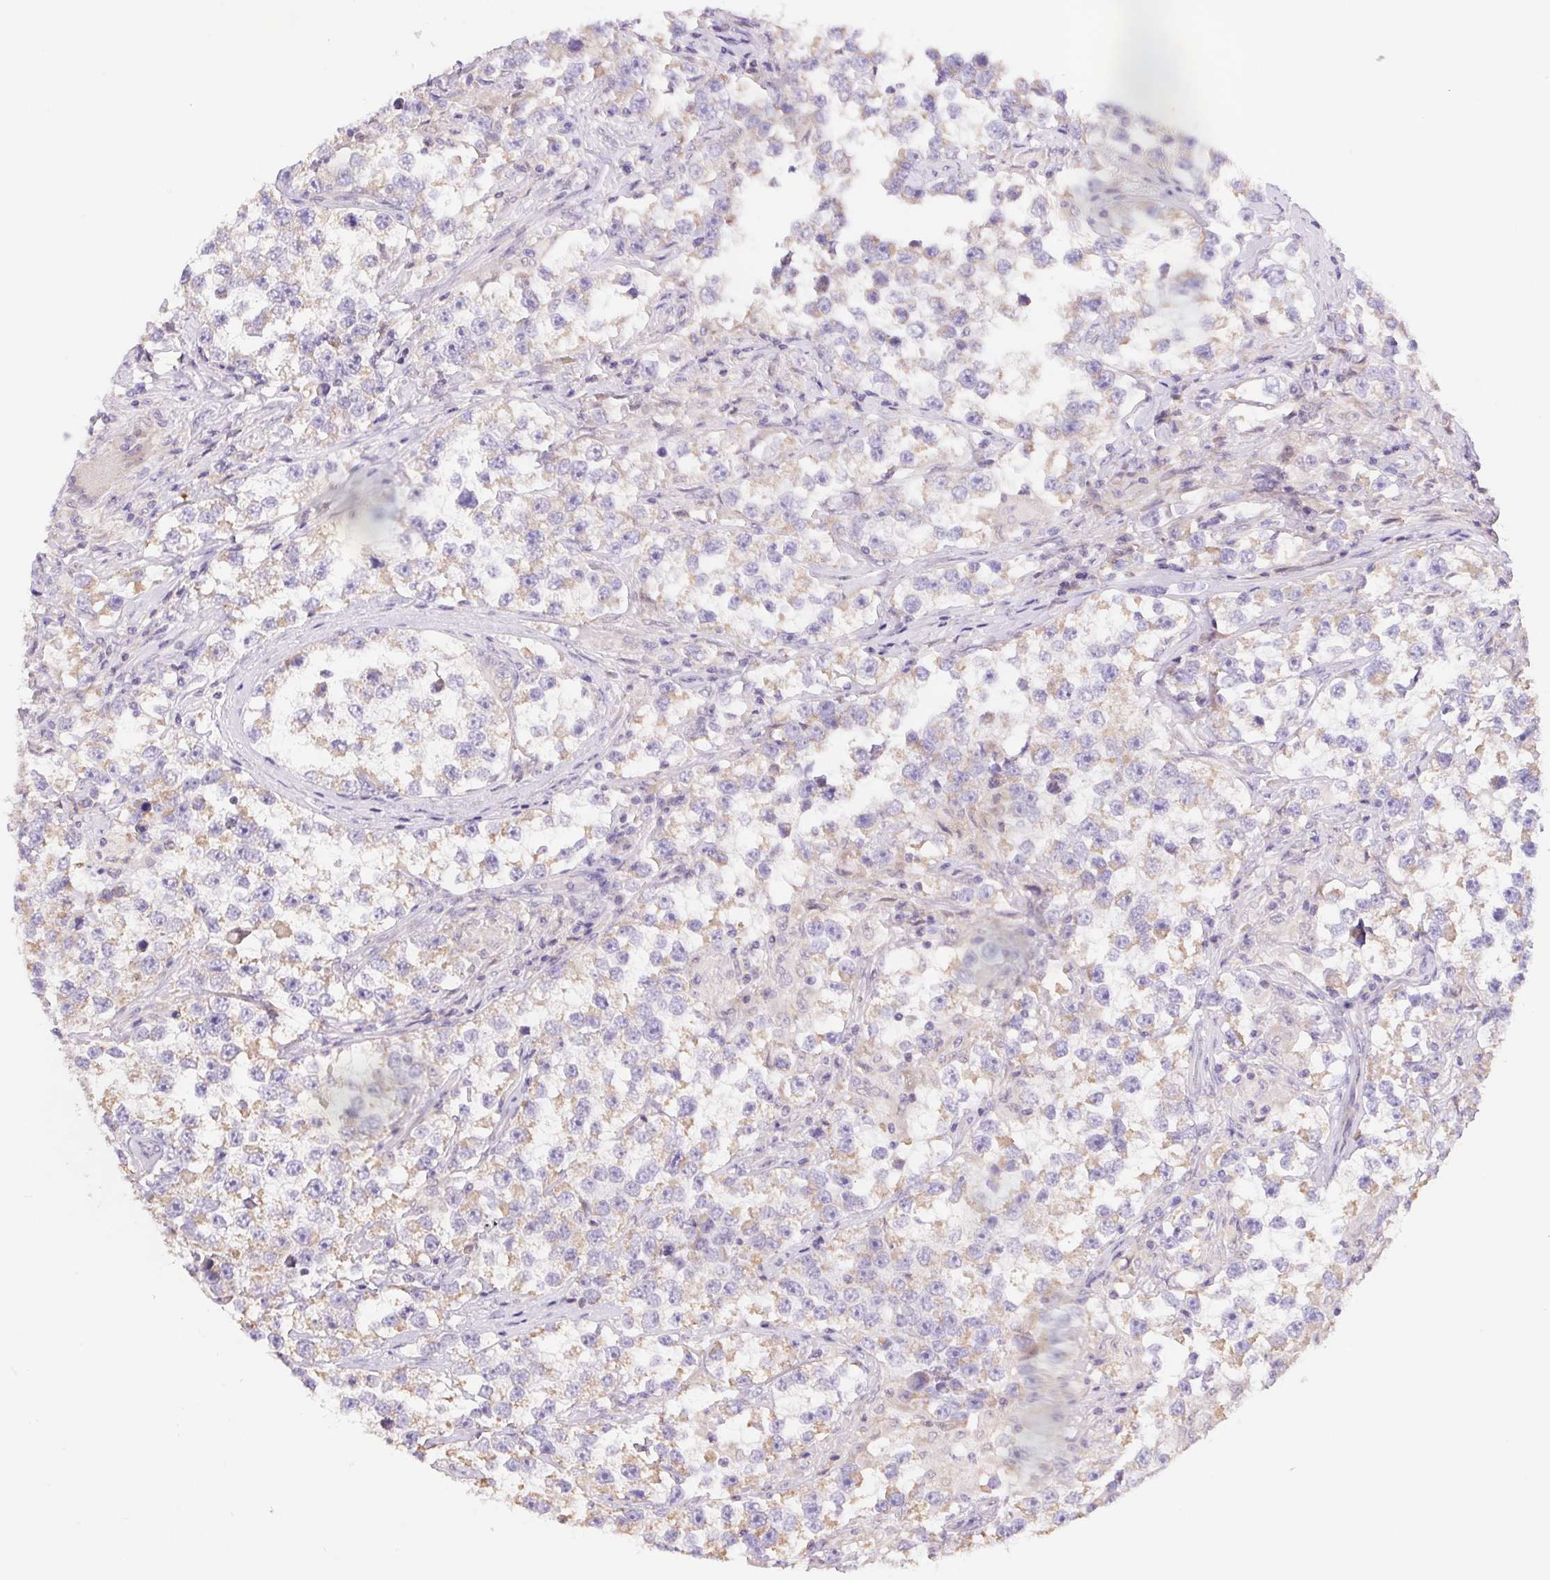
{"staining": {"intensity": "weak", "quantity": "25%-75%", "location": "cytoplasmic/membranous"}, "tissue": "testis cancer", "cell_type": "Tumor cells", "image_type": "cancer", "snomed": [{"axis": "morphology", "description": "Seminoma, NOS"}, {"axis": "topography", "description": "Testis"}], "caption": "Immunohistochemistry photomicrograph of human seminoma (testis) stained for a protein (brown), which exhibits low levels of weak cytoplasmic/membranous staining in approximately 25%-75% of tumor cells.", "gene": "FKBP6", "patient": {"sex": "male", "age": 46}}